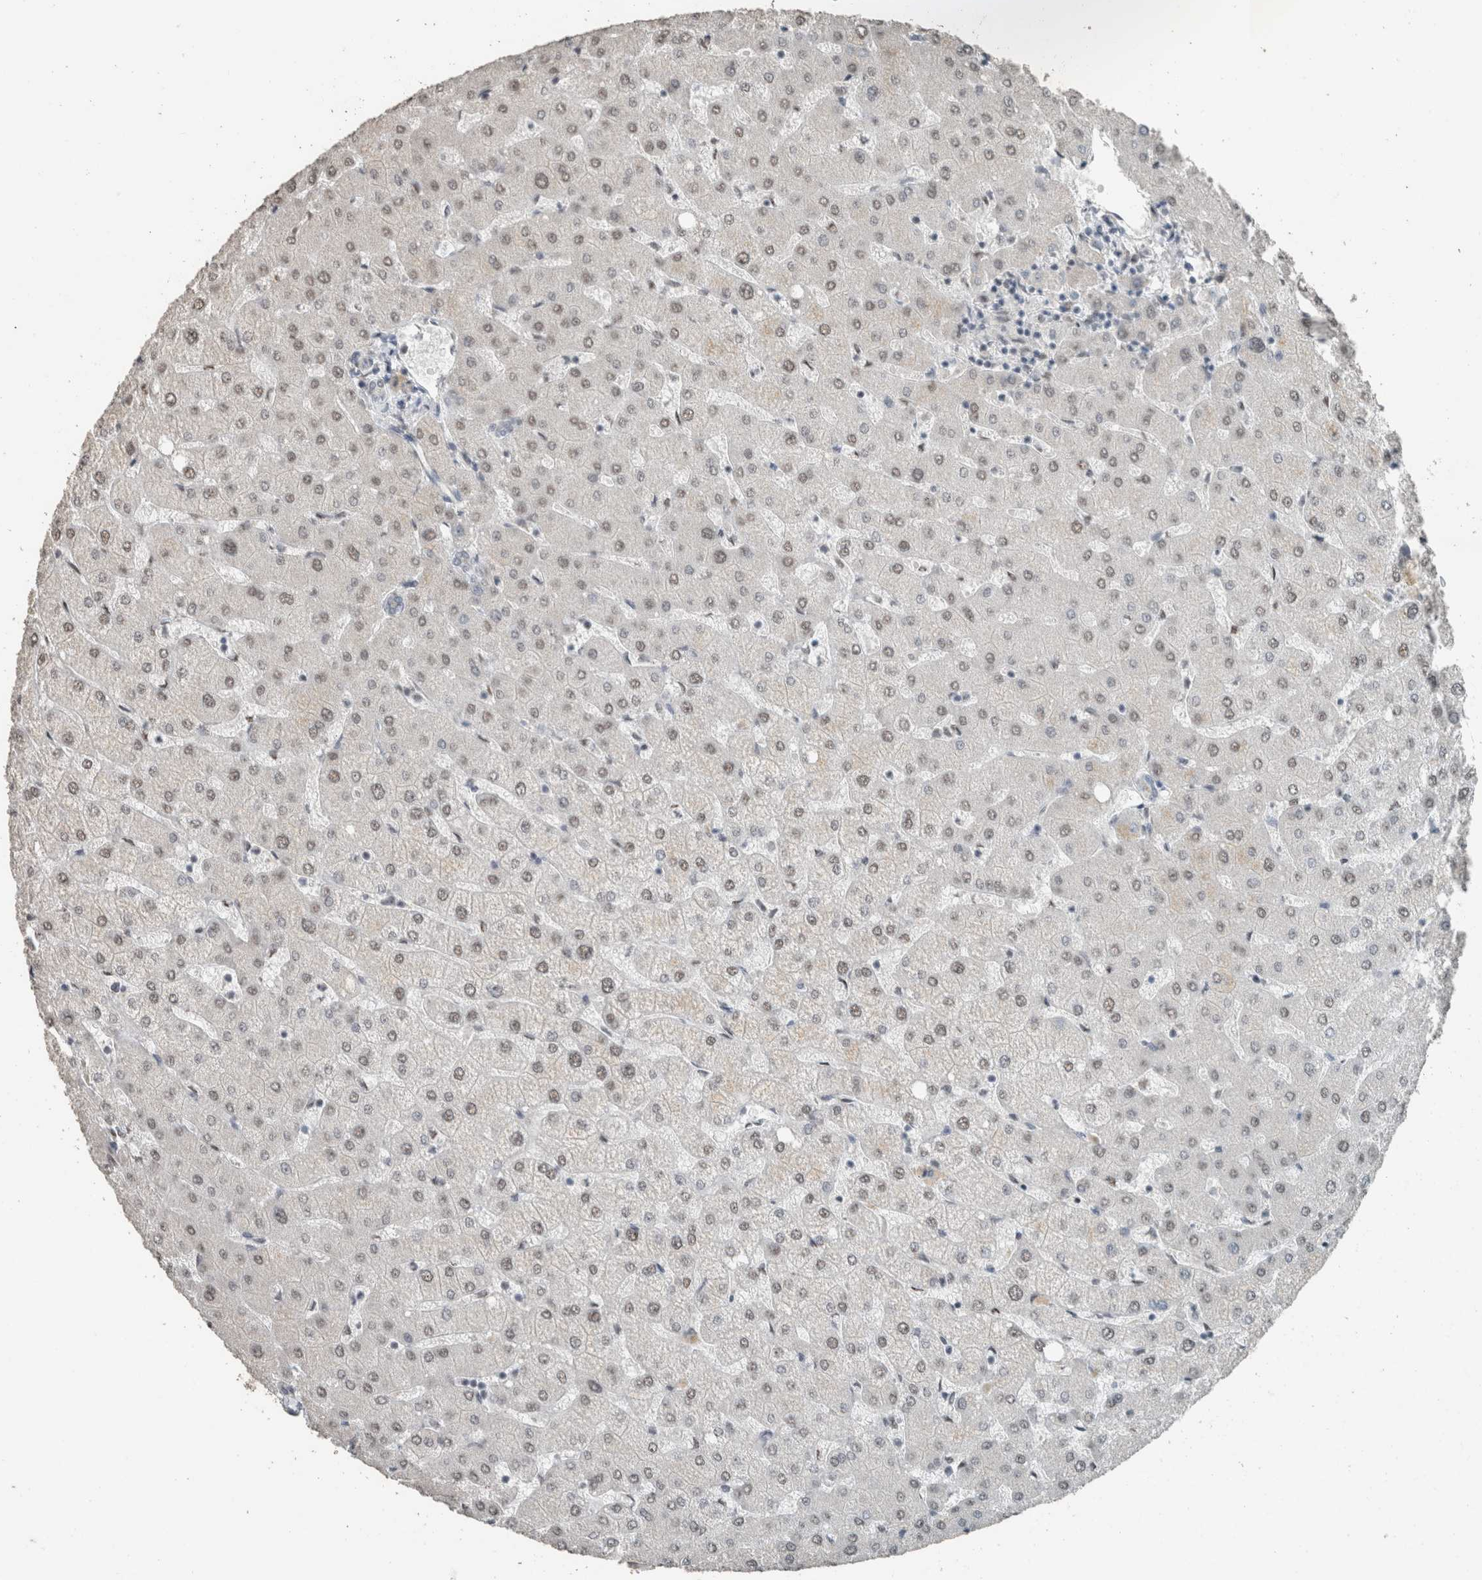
{"staining": {"intensity": "negative", "quantity": "none", "location": "none"}, "tissue": "liver", "cell_type": "Cholangiocytes", "image_type": "normal", "snomed": [{"axis": "morphology", "description": "Normal tissue, NOS"}, {"axis": "topography", "description": "Liver"}], "caption": "Immunohistochemistry (IHC) of normal human liver exhibits no positivity in cholangiocytes. The staining is performed using DAB brown chromogen with nuclei counter-stained in using hematoxylin.", "gene": "ACVR2B", "patient": {"sex": "female", "age": 54}}